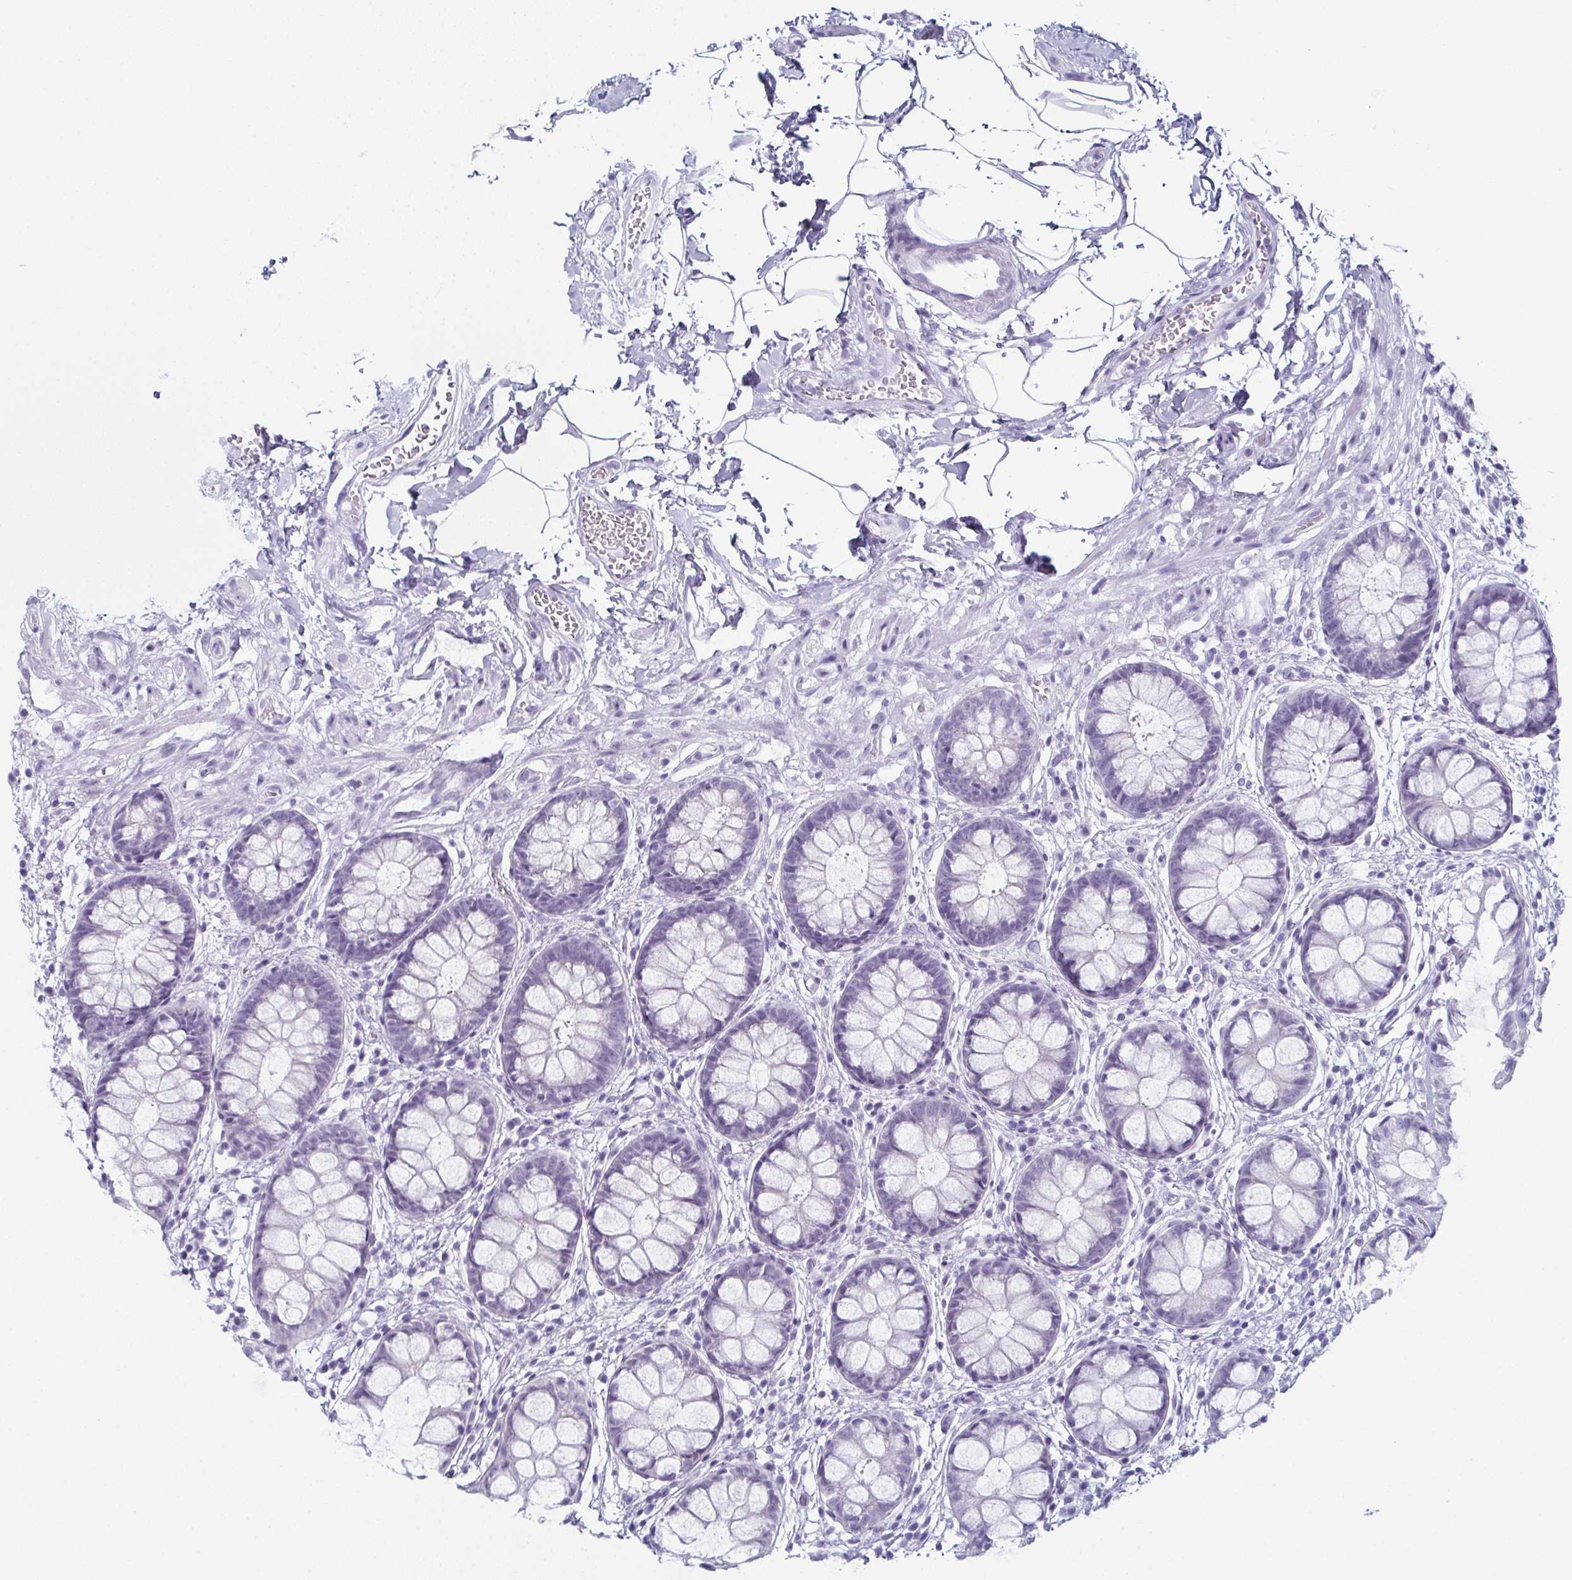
{"staining": {"intensity": "negative", "quantity": "none", "location": "none"}, "tissue": "rectum", "cell_type": "Glandular cells", "image_type": "normal", "snomed": [{"axis": "morphology", "description": "Normal tissue, NOS"}, {"axis": "topography", "description": "Rectum"}], "caption": "IHC photomicrograph of normal rectum stained for a protein (brown), which reveals no staining in glandular cells. Nuclei are stained in blue.", "gene": "ENKUR", "patient": {"sex": "female", "age": 62}}